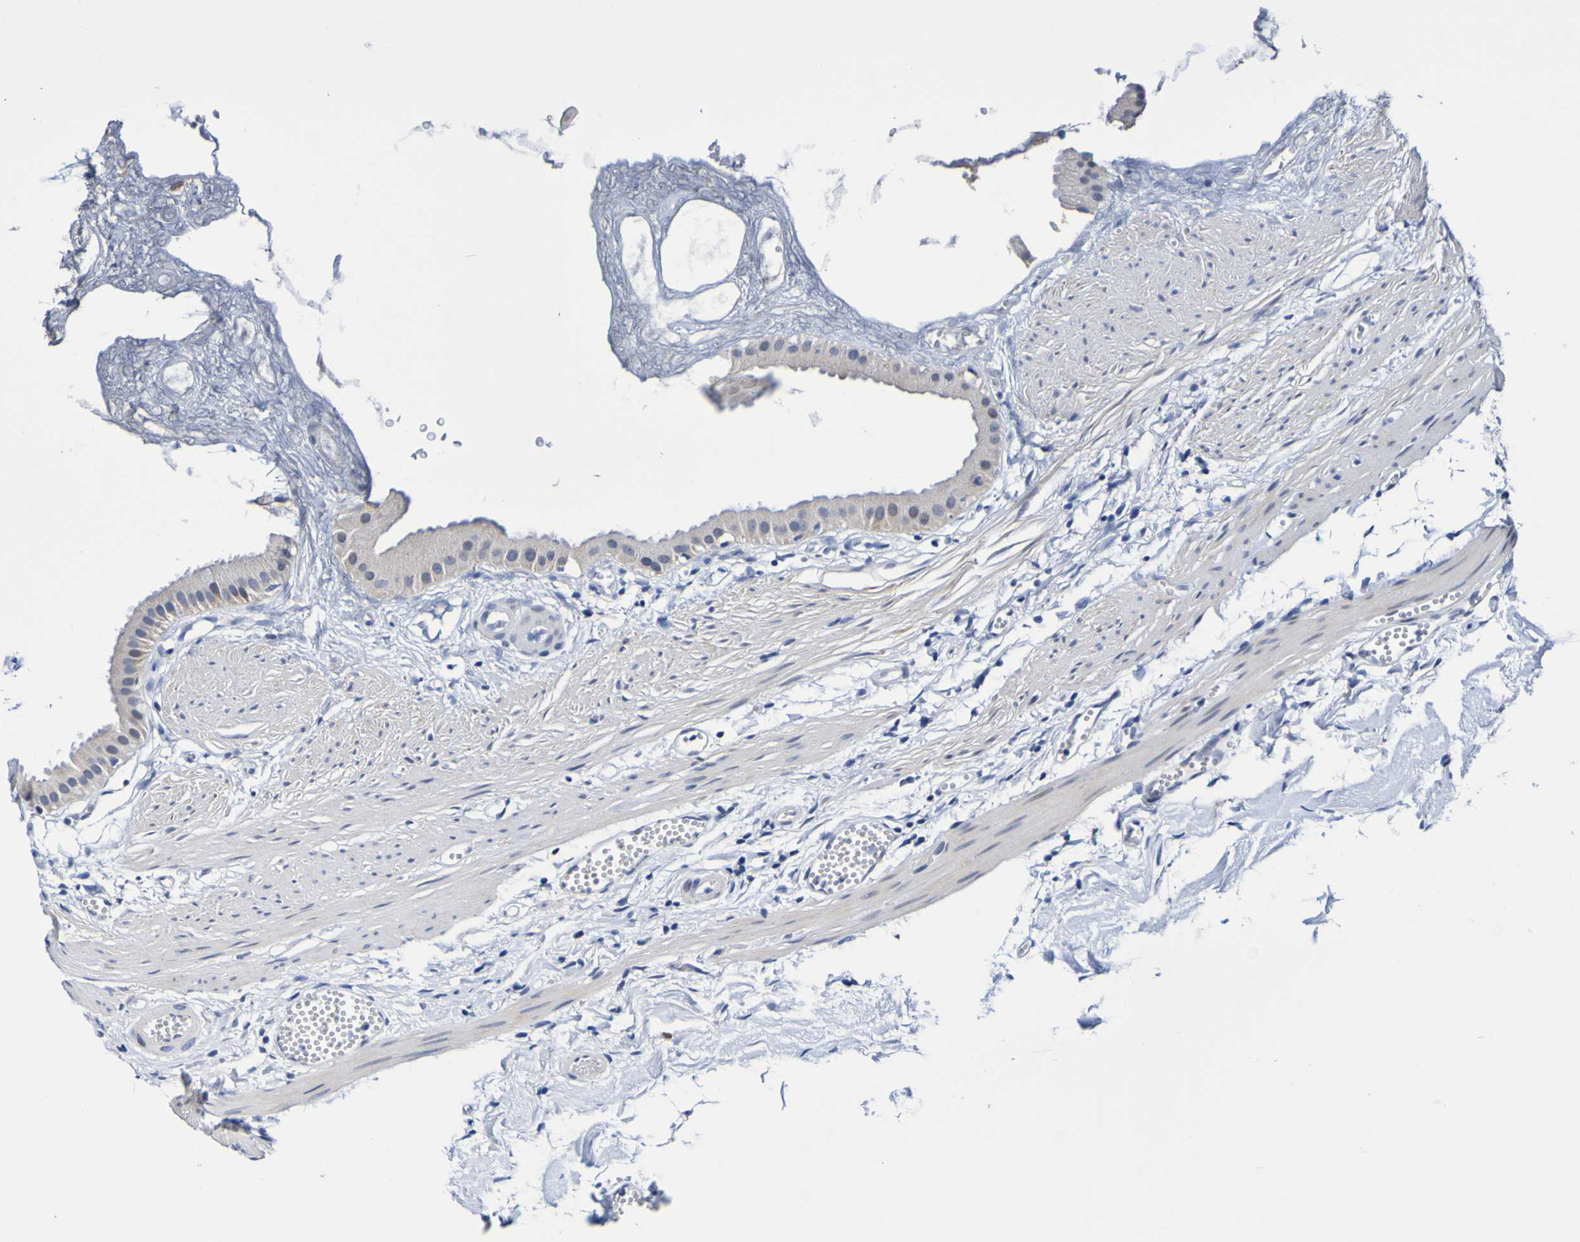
{"staining": {"intensity": "weak", "quantity": ">75%", "location": "cytoplasmic/membranous"}, "tissue": "gallbladder", "cell_type": "Glandular cells", "image_type": "normal", "snomed": [{"axis": "morphology", "description": "Normal tissue, NOS"}, {"axis": "topography", "description": "Gallbladder"}], "caption": "Protein expression by IHC exhibits weak cytoplasmic/membranous expression in approximately >75% of glandular cells in normal gallbladder. The staining was performed using DAB (3,3'-diaminobenzidine), with brown indicating positive protein expression. Nuclei are stained blue with hematoxylin.", "gene": "VMA21", "patient": {"sex": "female", "age": 64}}